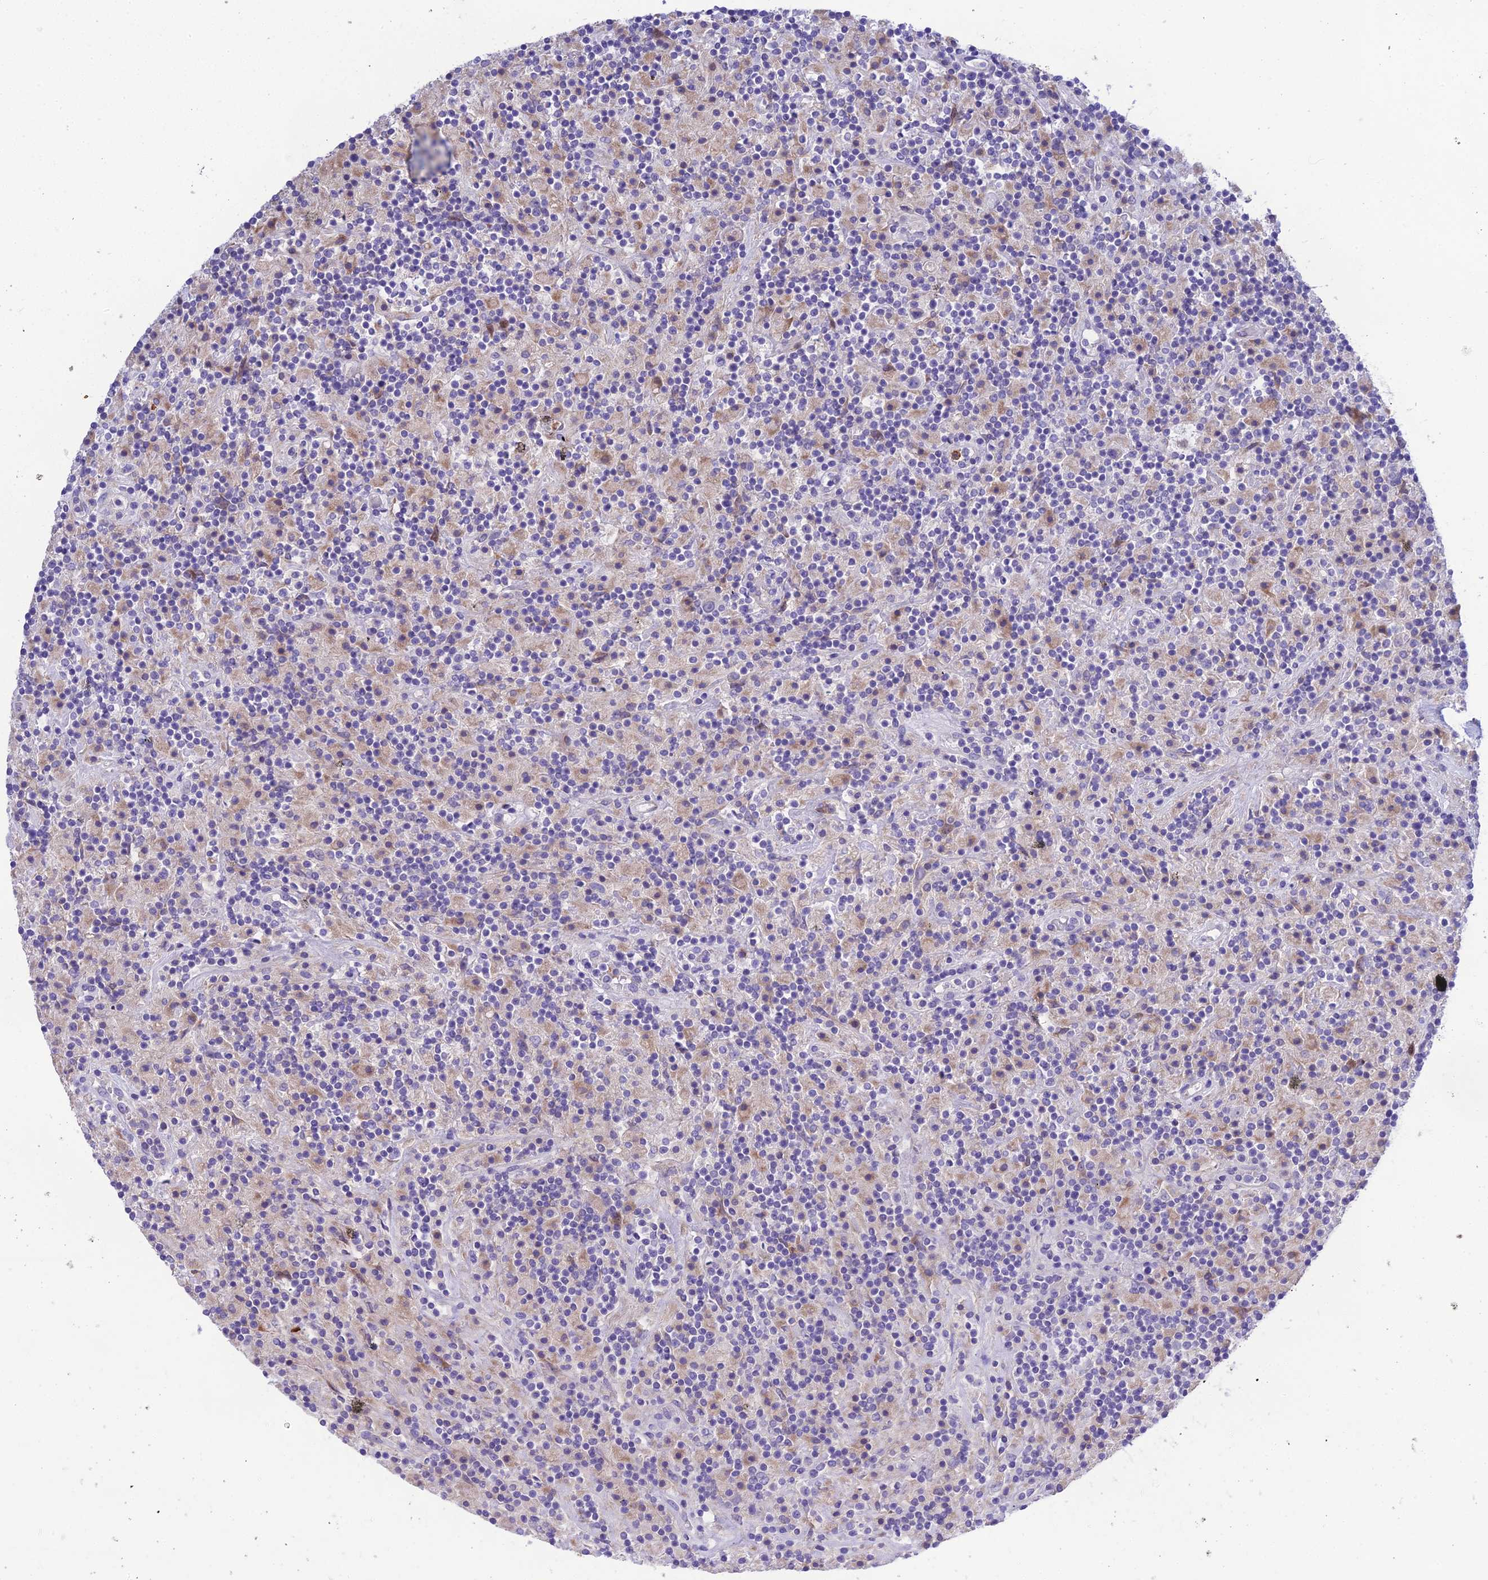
{"staining": {"intensity": "negative", "quantity": "none", "location": "none"}, "tissue": "lymphoma", "cell_type": "Tumor cells", "image_type": "cancer", "snomed": [{"axis": "morphology", "description": "Hodgkin's disease, NOS"}, {"axis": "topography", "description": "Lymph node"}], "caption": "Immunohistochemical staining of human Hodgkin's disease shows no significant positivity in tumor cells.", "gene": "KIAA0408", "patient": {"sex": "male", "age": 70}}